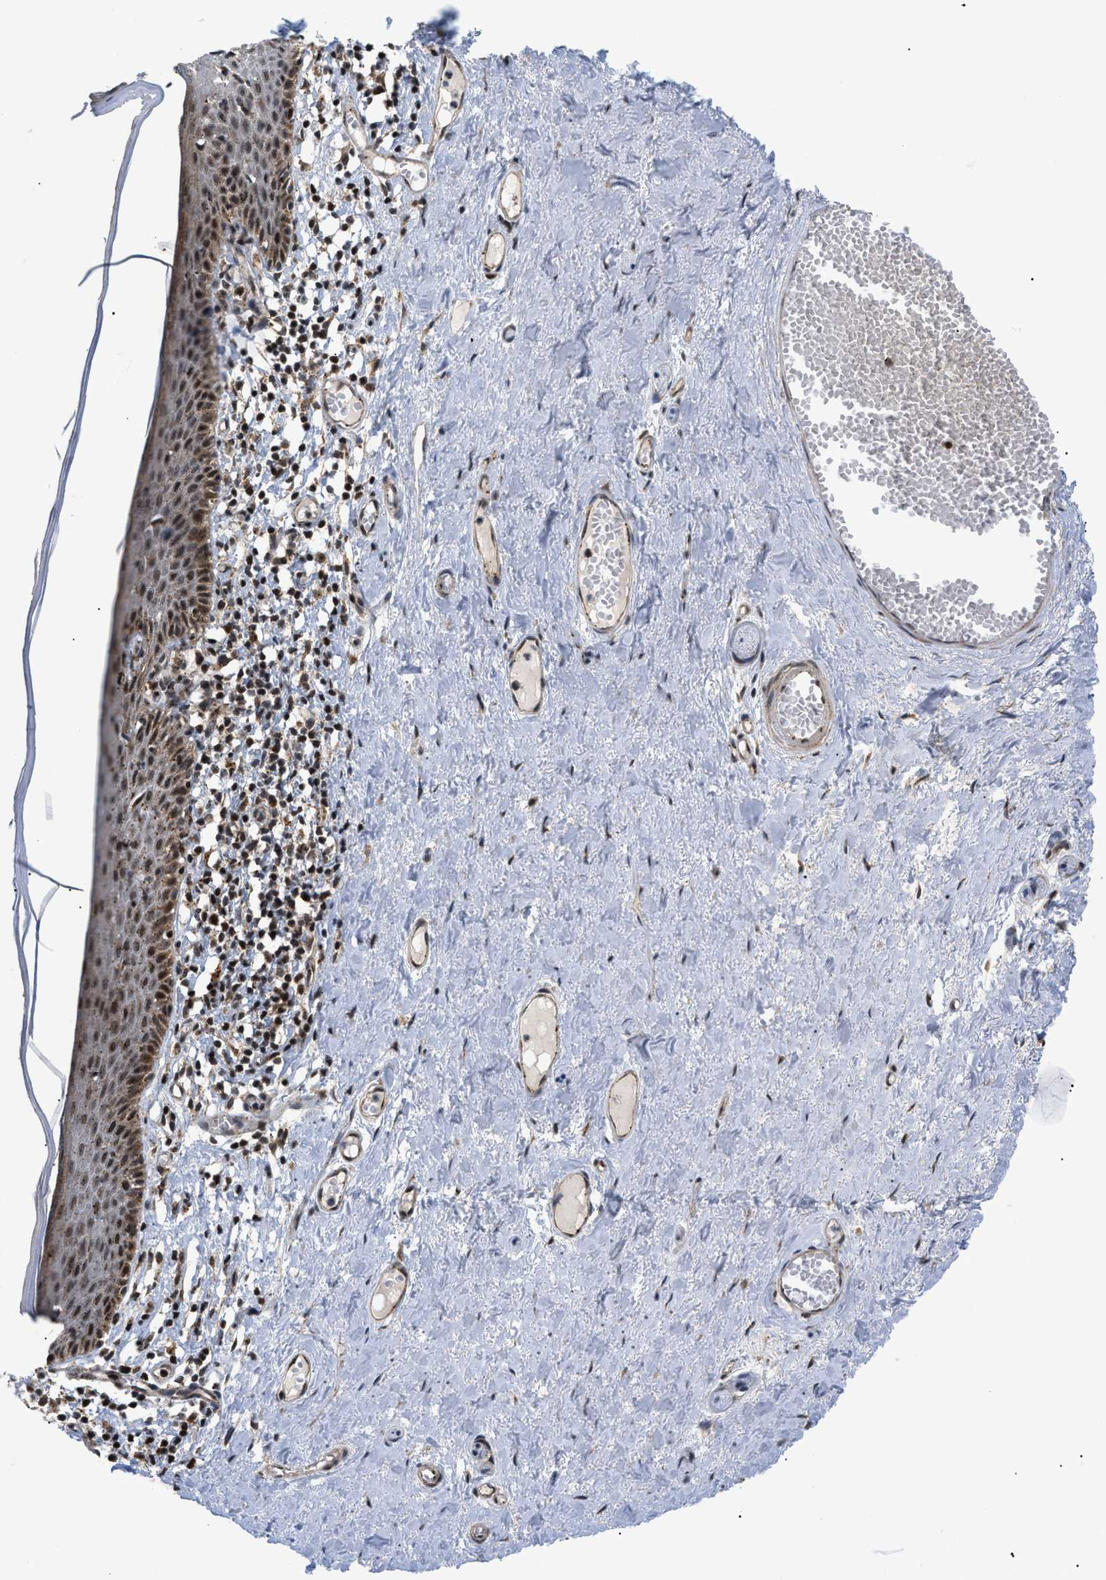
{"staining": {"intensity": "moderate", "quantity": ">75%", "location": "nuclear"}, "tissue": "skin", "cell_type": "Epidermal cells", "image_type": "normal", "snomed": [{"axis": "morphology", "description": "Normal tissue, NOS"}, {"axis": "topography", "description": "Adipose tissue"}, {"axis": "topography", "description": "Vascular tissue"}, {"axis": "topography", "description": "Anal"}, {"axis": "topography", "description": "Peripheral nerve tissue"}], "caption": "Immunohistochemical staining of benign human skin demonstrates >75% levels of moderate nuclear protein positivity in approximately >75% of epidermal cells.", "gene": "ZBTB11", "patient": {"sex": "female", "age": 54}}